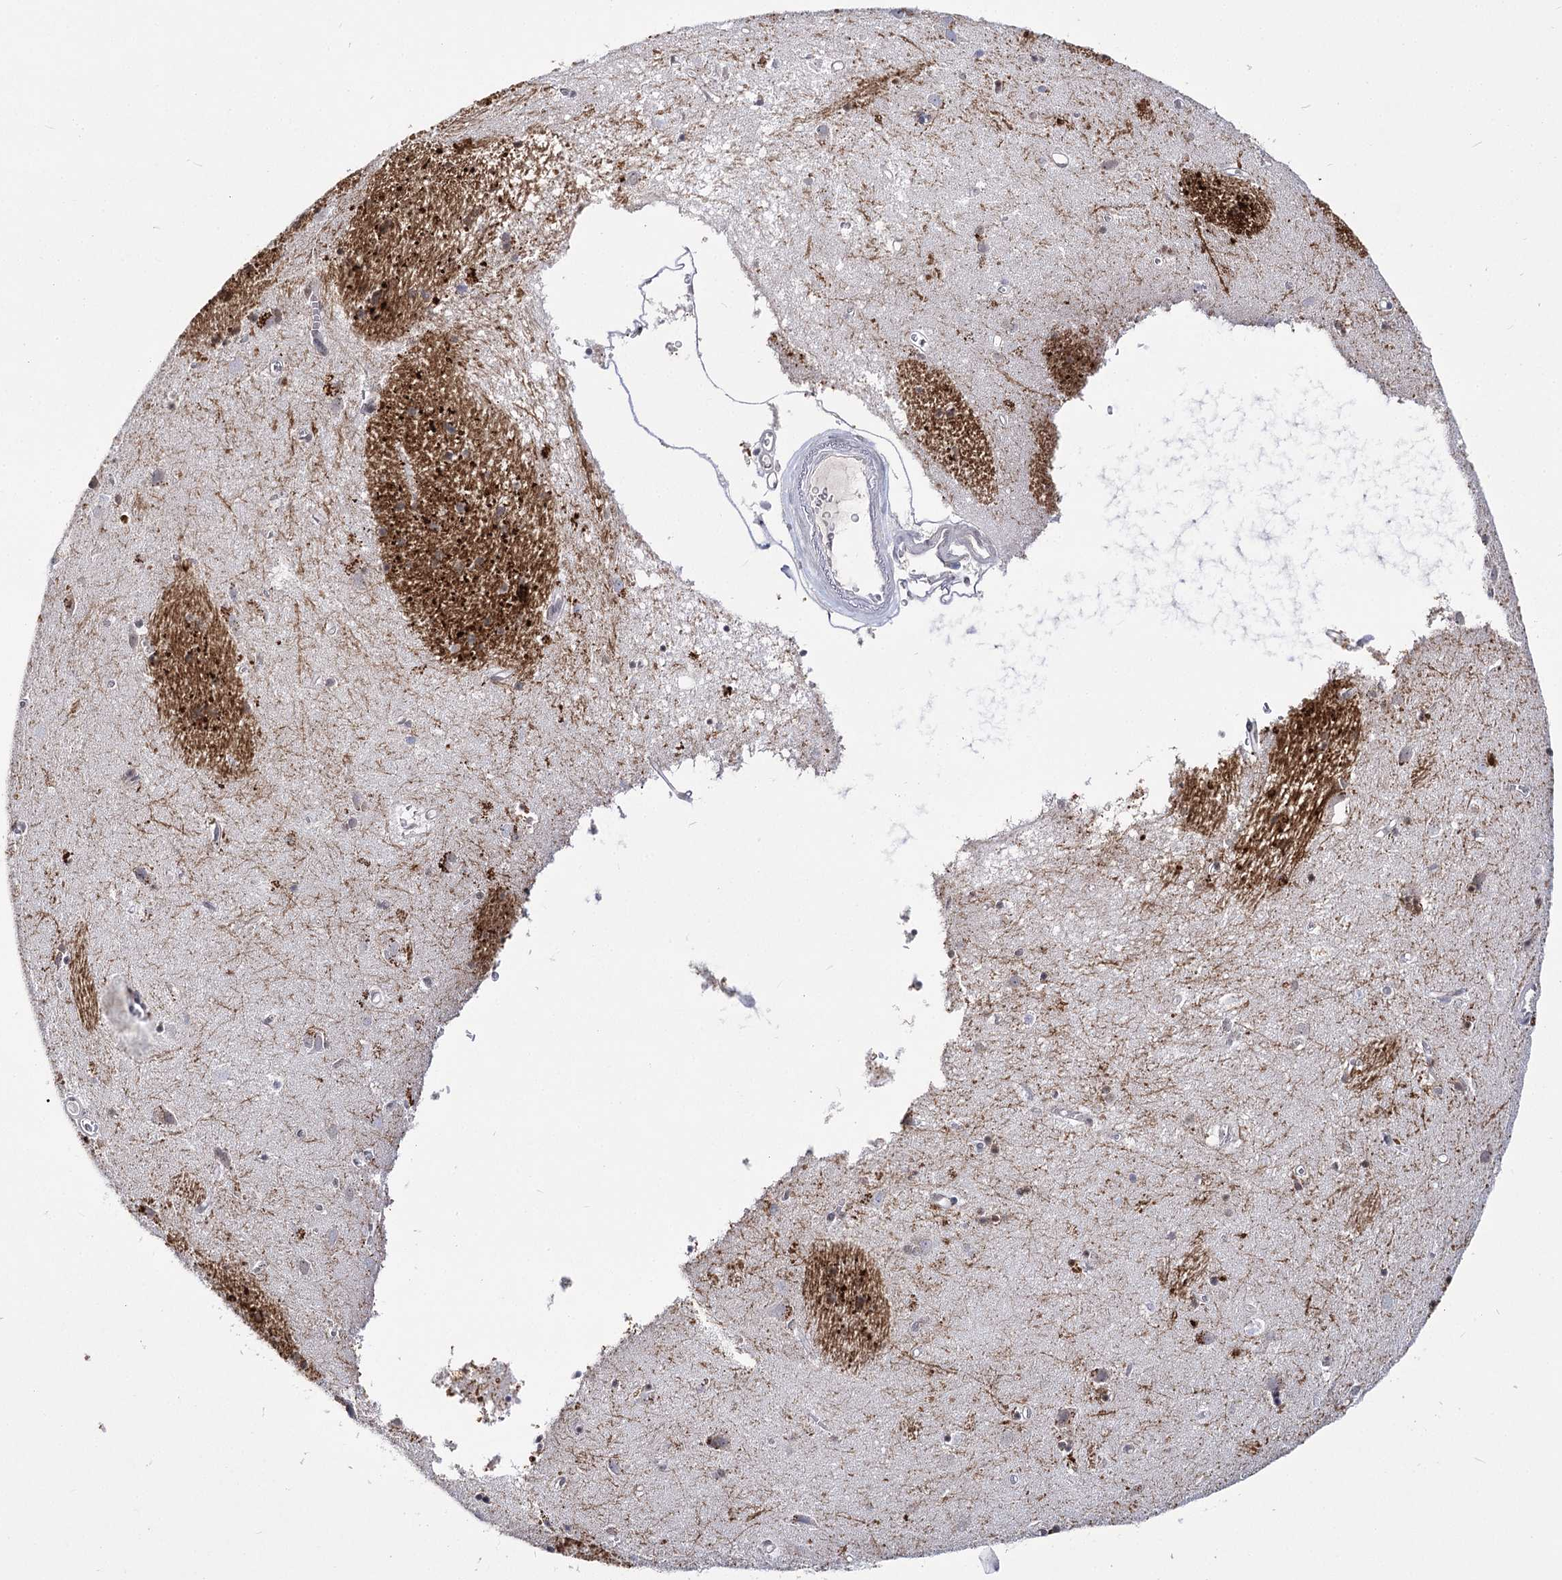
{"staining": {"intensity": "strong", "quantity": "<25%", "location": "cytoplasmic/membranous,nuclear"}, "tissue": "caudate", "cell_type": "Glial cells", "image_type": "normal", "snomed": [{"axis": "morphology", "description": "Normal tissue, NOS"}, {"axis": "topography", "description": "Lateral ventricle wall"}], "caption": "IHC photomicrograph of benign caudate: caudate stained using immunohistochemistry (IHC) reveals medium levels of strong protein expression localized specifically in the cytoplasmic/membranous,nuclear of glial cells, appearing as a cytoplasmic/membranous,nuclear brown color.", "gene": "ATP10B", "patient": {"sex": "male", "age": 70}}